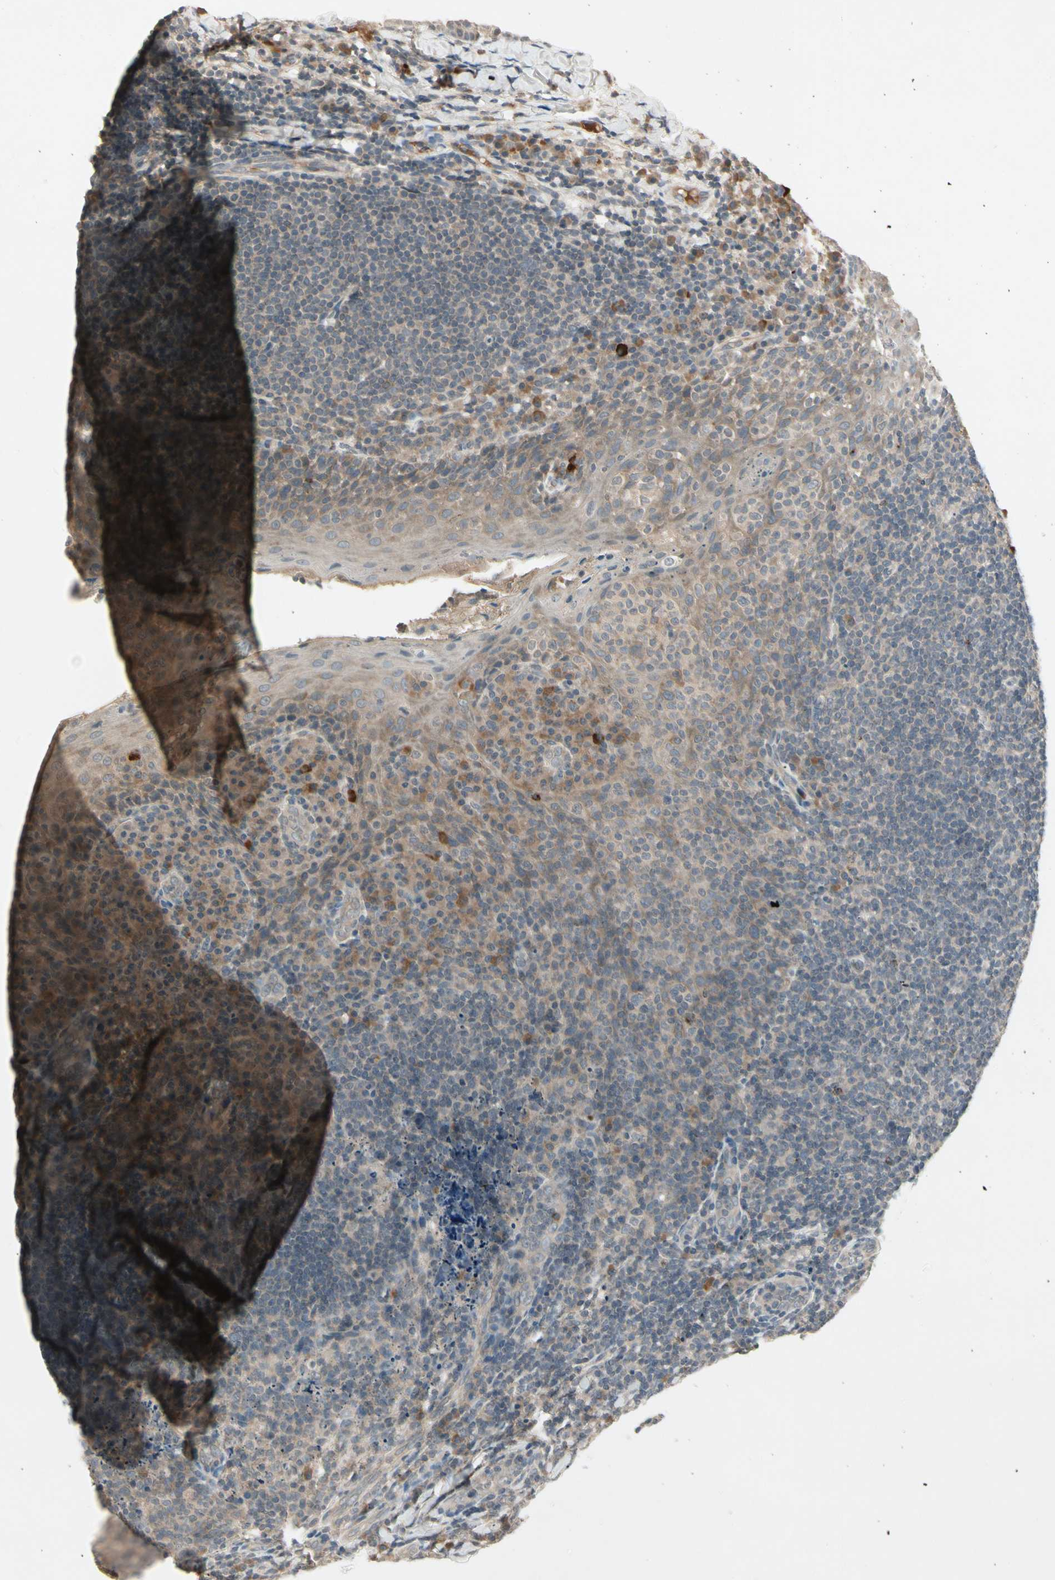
{"staining": {"intensity": "weak", "quantity": "<25%", "location": "cytoplasmic/membranous"}, "tissue": "tonsil", "cell_type": "Germinal center cells", "image_type": "normal", "snomed": [{"axis": "morphology", "description": "Normal tissue, NOS"}, {"axis": "topography", "description": "Tonsil"}], "caption": "DAB immunohistochemical staining of benign human tonsil exhibits no significant positivity in germinal center cells. (Brightfield microscopy of DAB (3,3'-diaminobenzidine) immunohistochemistry at high magnification).", "gene": "CCL4", "patient": {"sex": "male", "age": 17}}